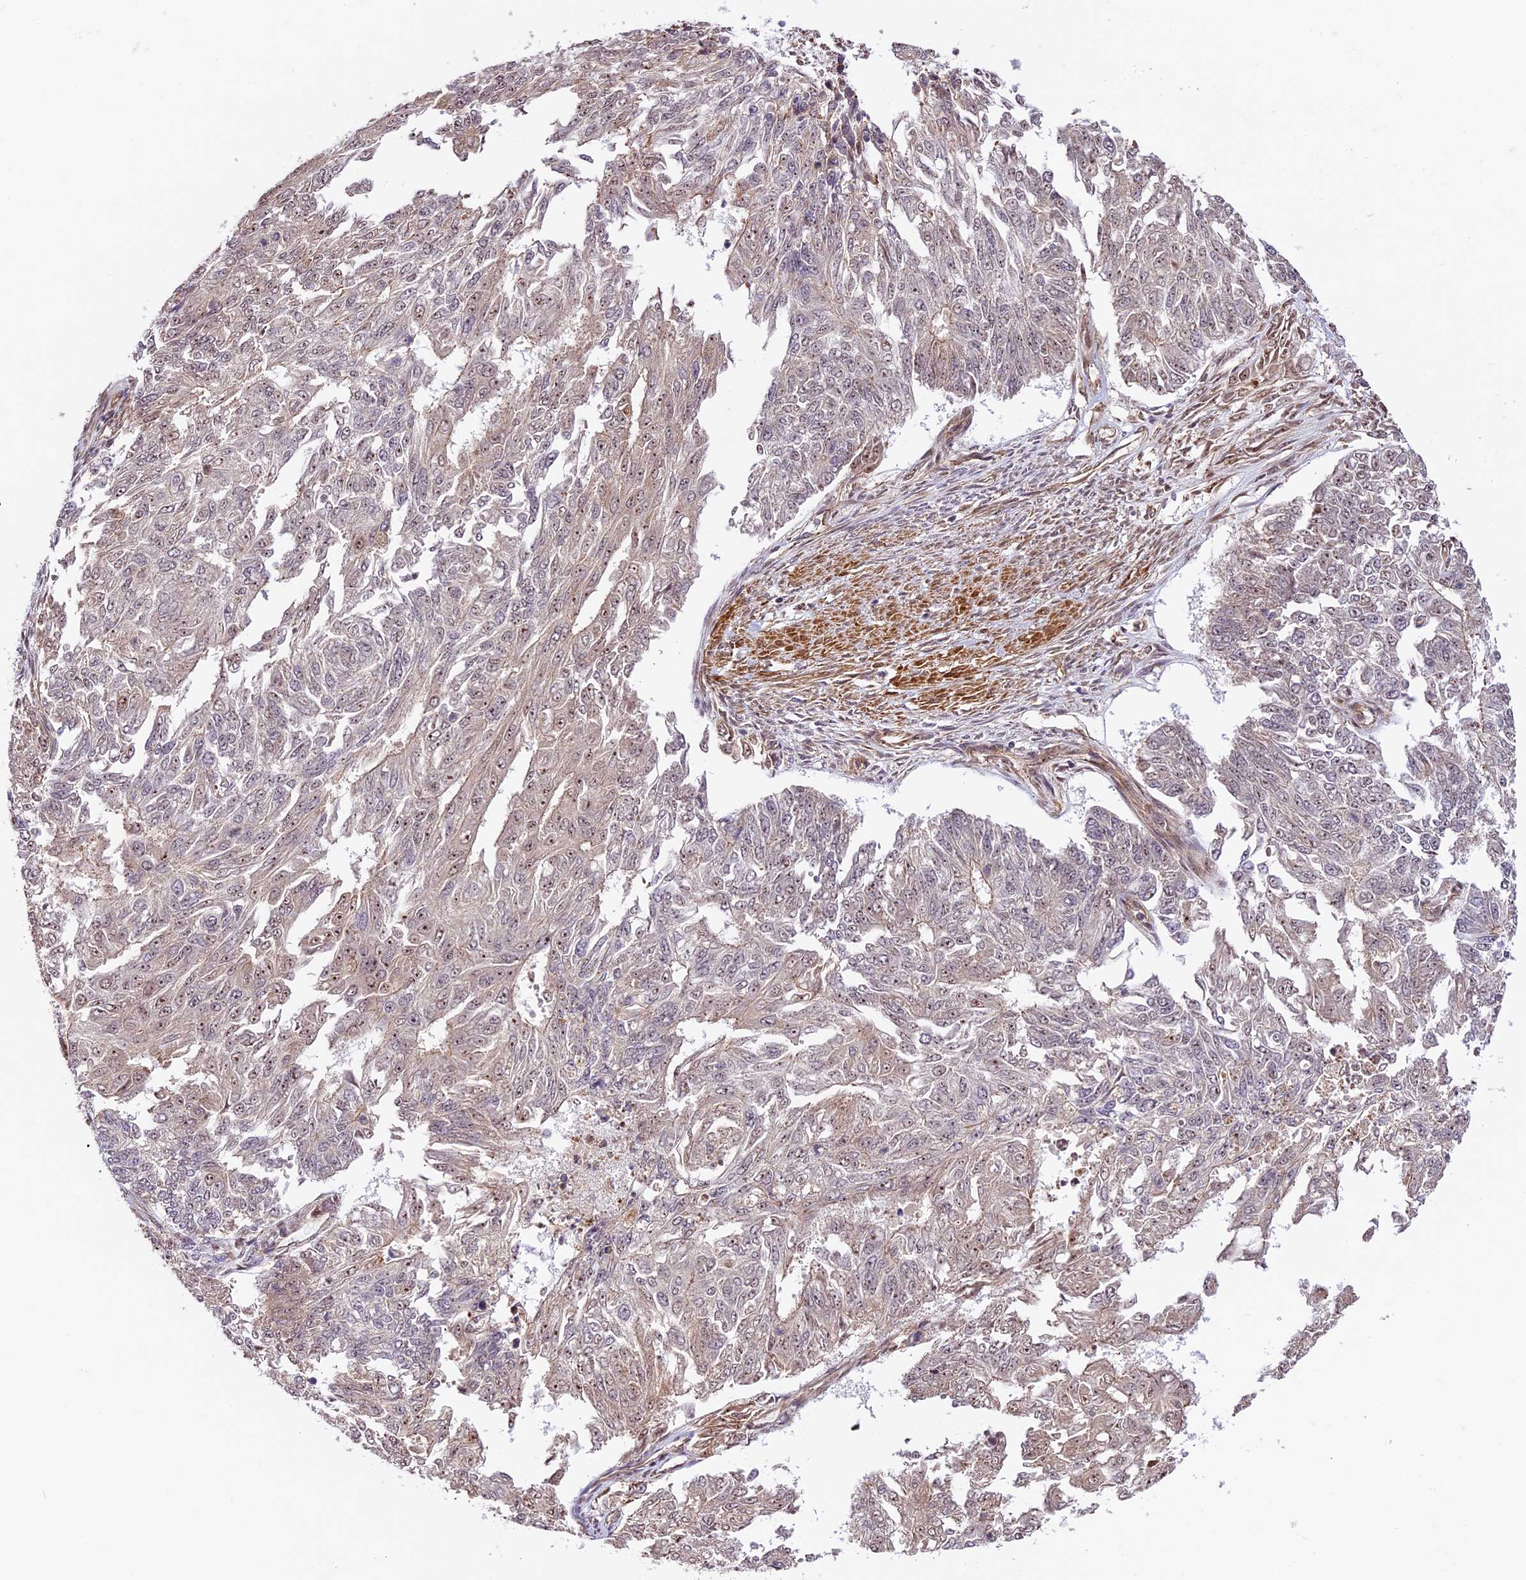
{"staining": {"intensity": "moderate", "quantity": "<25%", "location": "nuclear"}, "tissue": "endometrial cancer", "cell_type": "Tumor cells", "image_type": "cancer", "snomed": [{"axis": "morphology", "description": "Adenocarcinoma, NOS"}, {"axis": "topography", "description": "Endometrium"}], "caption": "Adenocarcinoma (endometrial) tissue exhibits moderate nuclear positivity in about <25% of tumor cells", "gene": "DHX38", "patient": {"sex": "female", "age": 32}}